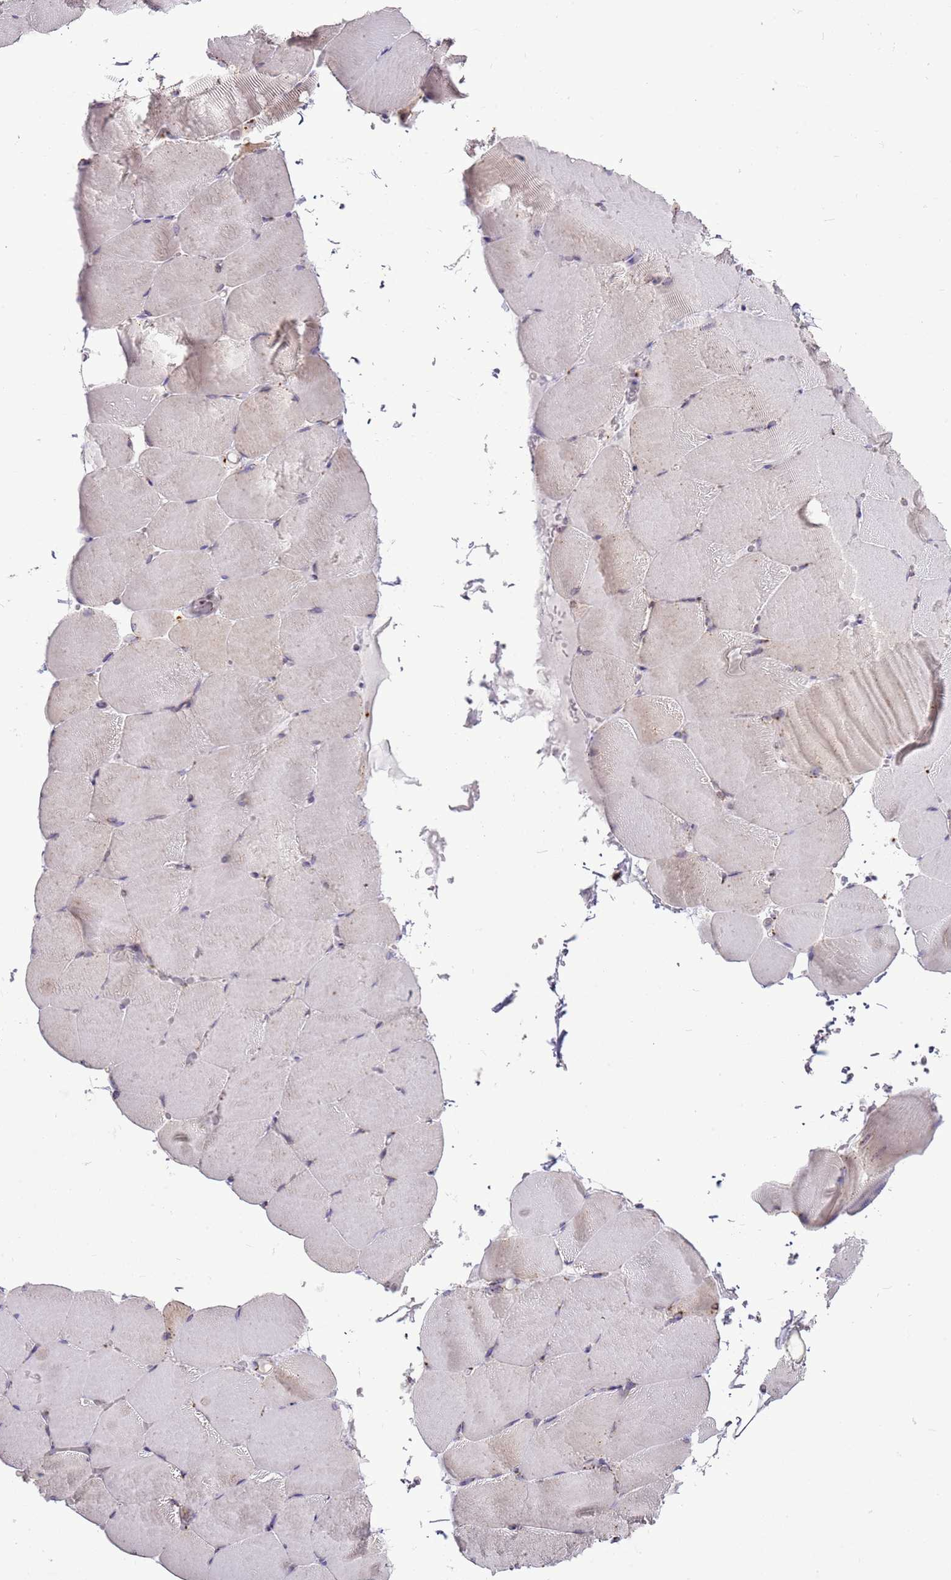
{"staining": {"intensity": "negative", "quantity": "none", "location": "none"}, "tissue": "skeletal muscle", "cell_type": "Myocytes", "image_type": "normal", "snomed": [{"axis": "morphology", "description": "Normal tissue, NOS"}, {"axis": "topography", "description": "Skeletal muscle"}, {"axis": "topography", "description": "Parathyroid gland"}], "caption": "High power microscopy photomicrograph of an immunohistochemistry micrograph of unremarkable skeletal muscle, revealing no significant expression in myocytes.", "gene": "TMED10", "patient": {"sex": "female", "age": 37}}